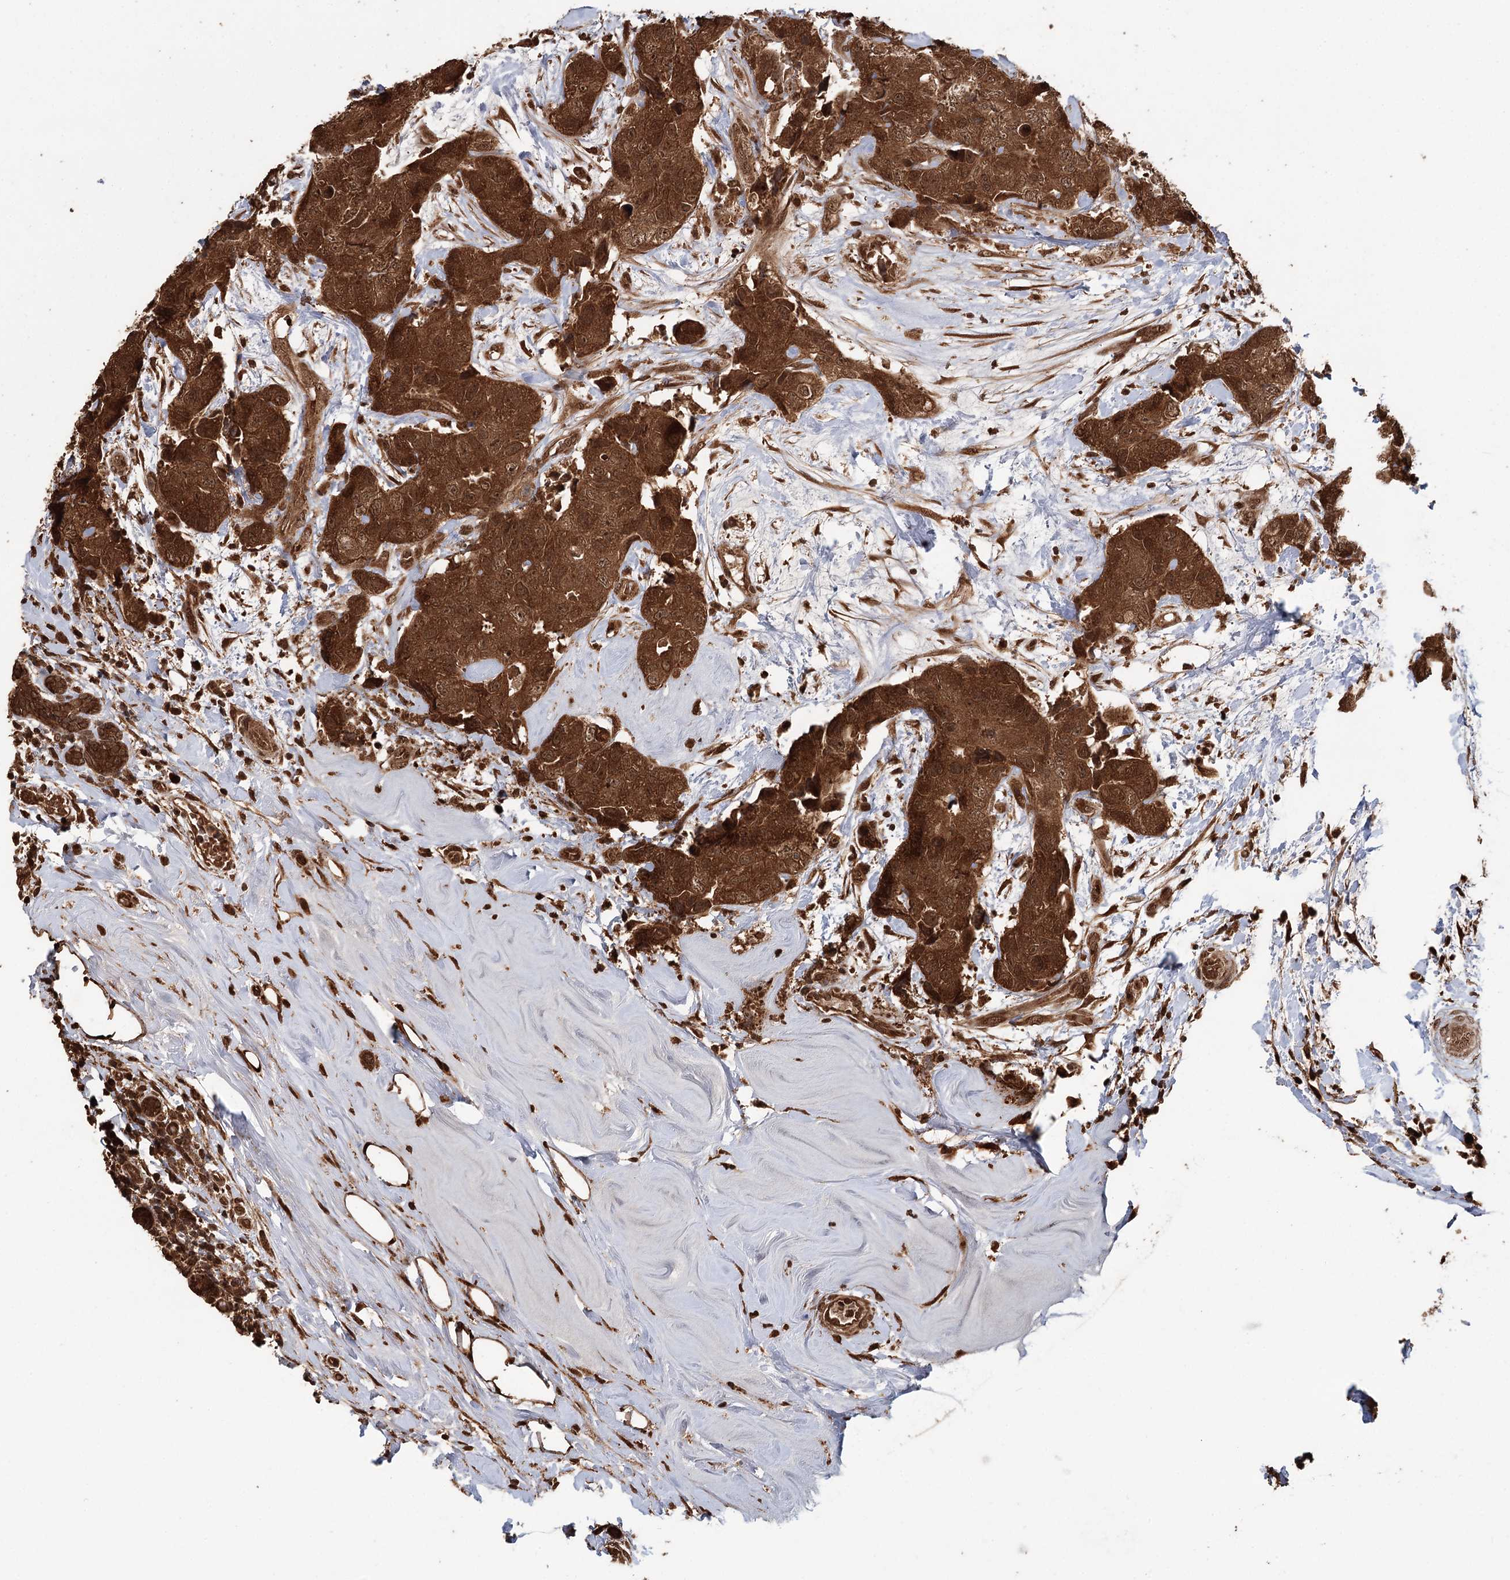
{"staining": {"intensity": "strong", "quantity": ">75%", "location": "cytoplasmic/membranous,nuclear"}, "tissue": "breast cancer", "cell_type": "Tumor cells", "image_type": "cancer", "snomed": [{"axis": "morphology", "description": "Duct carcinoma"}, {"axis": "topography", "description": "Breast"}], "caption": "Immunohistochemistry micrograph of human breast cancer stained for a protein (brown), which exhibits high levels of strong cytoplasmic/membranous and nuclear staining in about >75% of tumor cells.", "gene": "N6AMT1", "patient": {"sex": "female", "age": 62}}